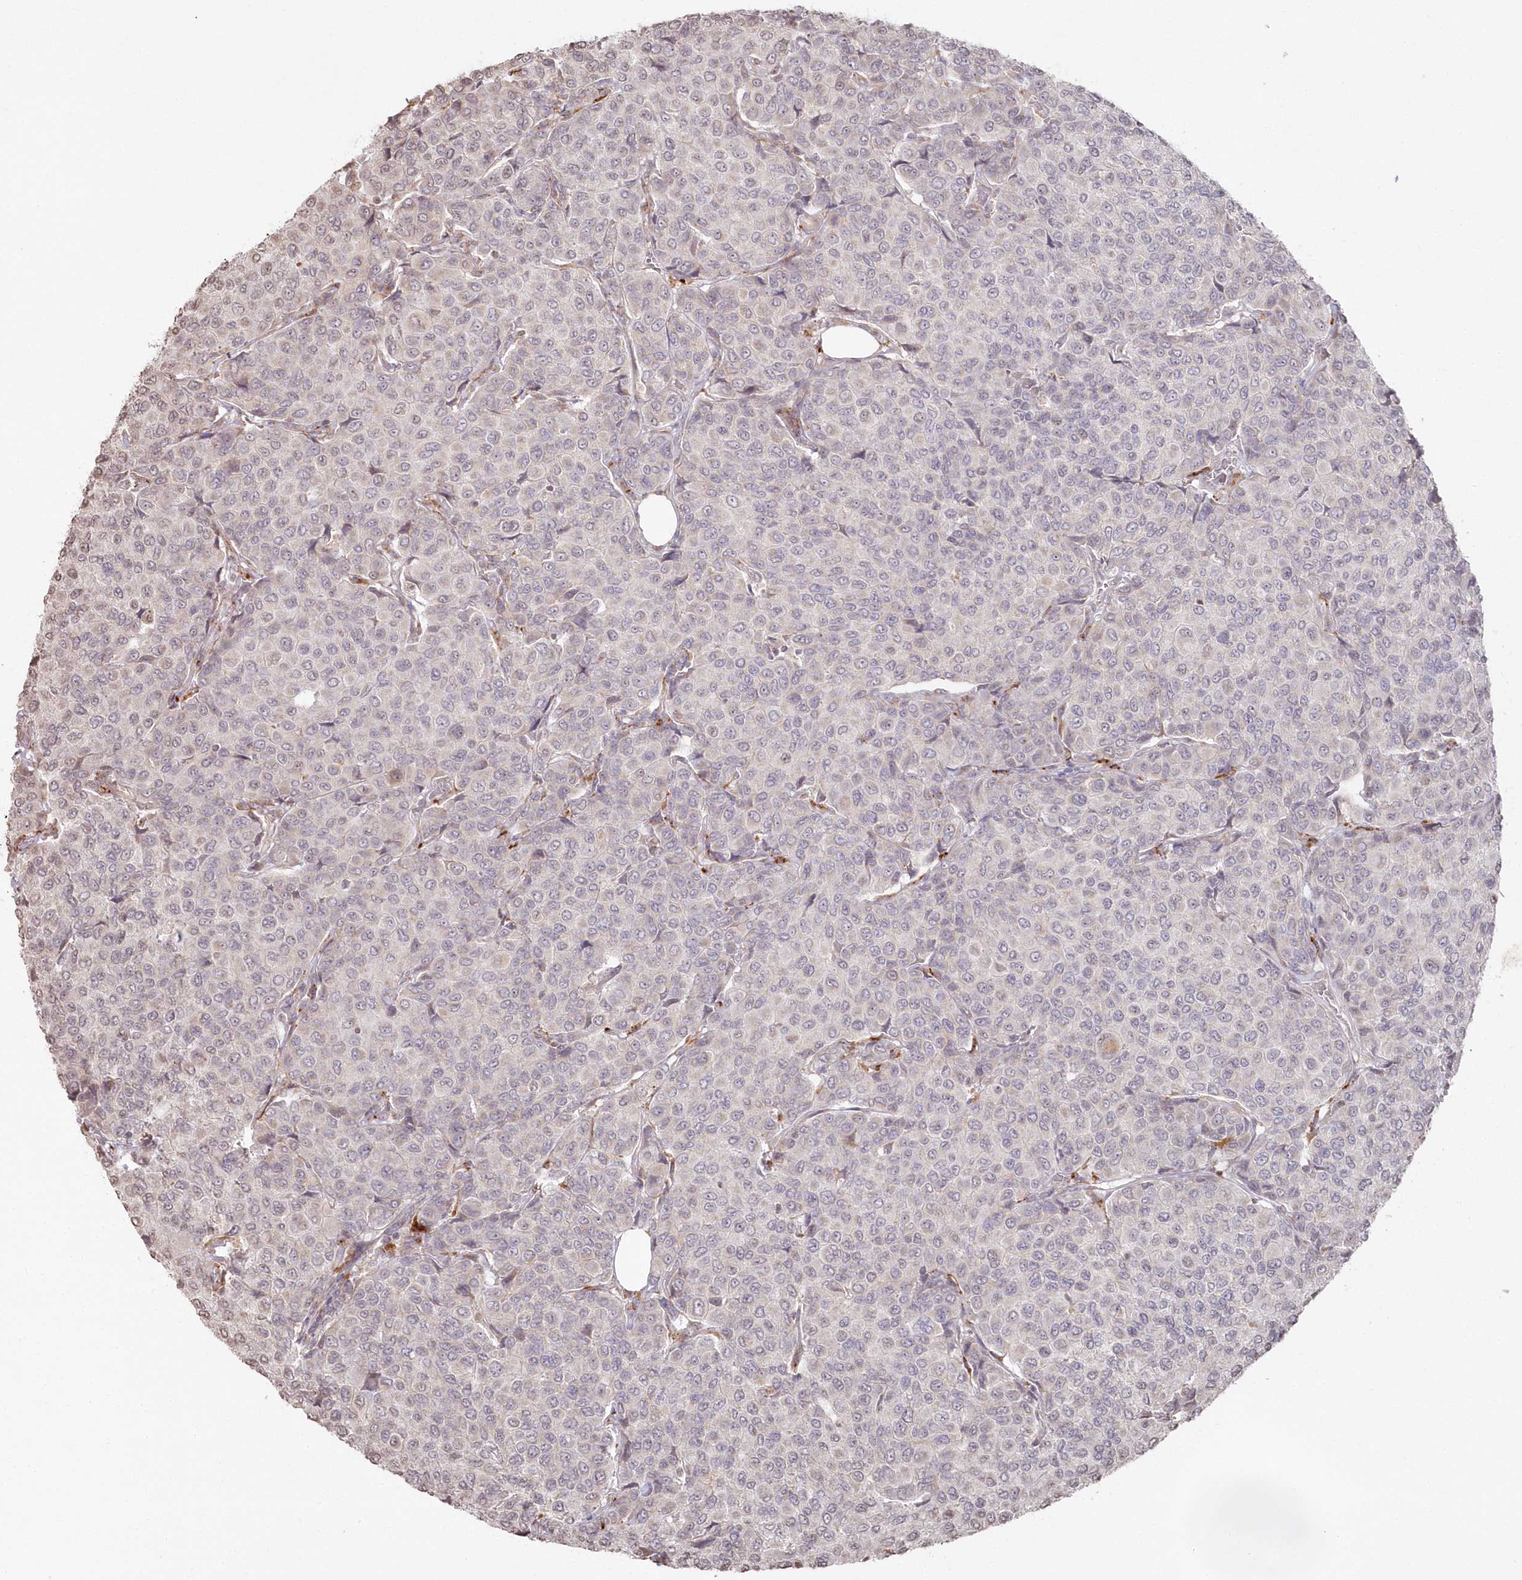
{"staining": {"intensity": "negative", "quantity": "none", "location": "none"}, "tissue": "breast cancer", "cell_type": "Tumor cells", "image_type": "cancer", "snomed": [{"axis": "morphology", "description": "Duct carcinoma"}, {"axis": "topography", "description": "Breast"}], "caption": "Immunohistochemistry (IHC) of human invasive ductal carcinoma (breast) shows no expression in tumor cells.", "gene": "ARSB", "patient": {"sex": "female", "age": 55}}